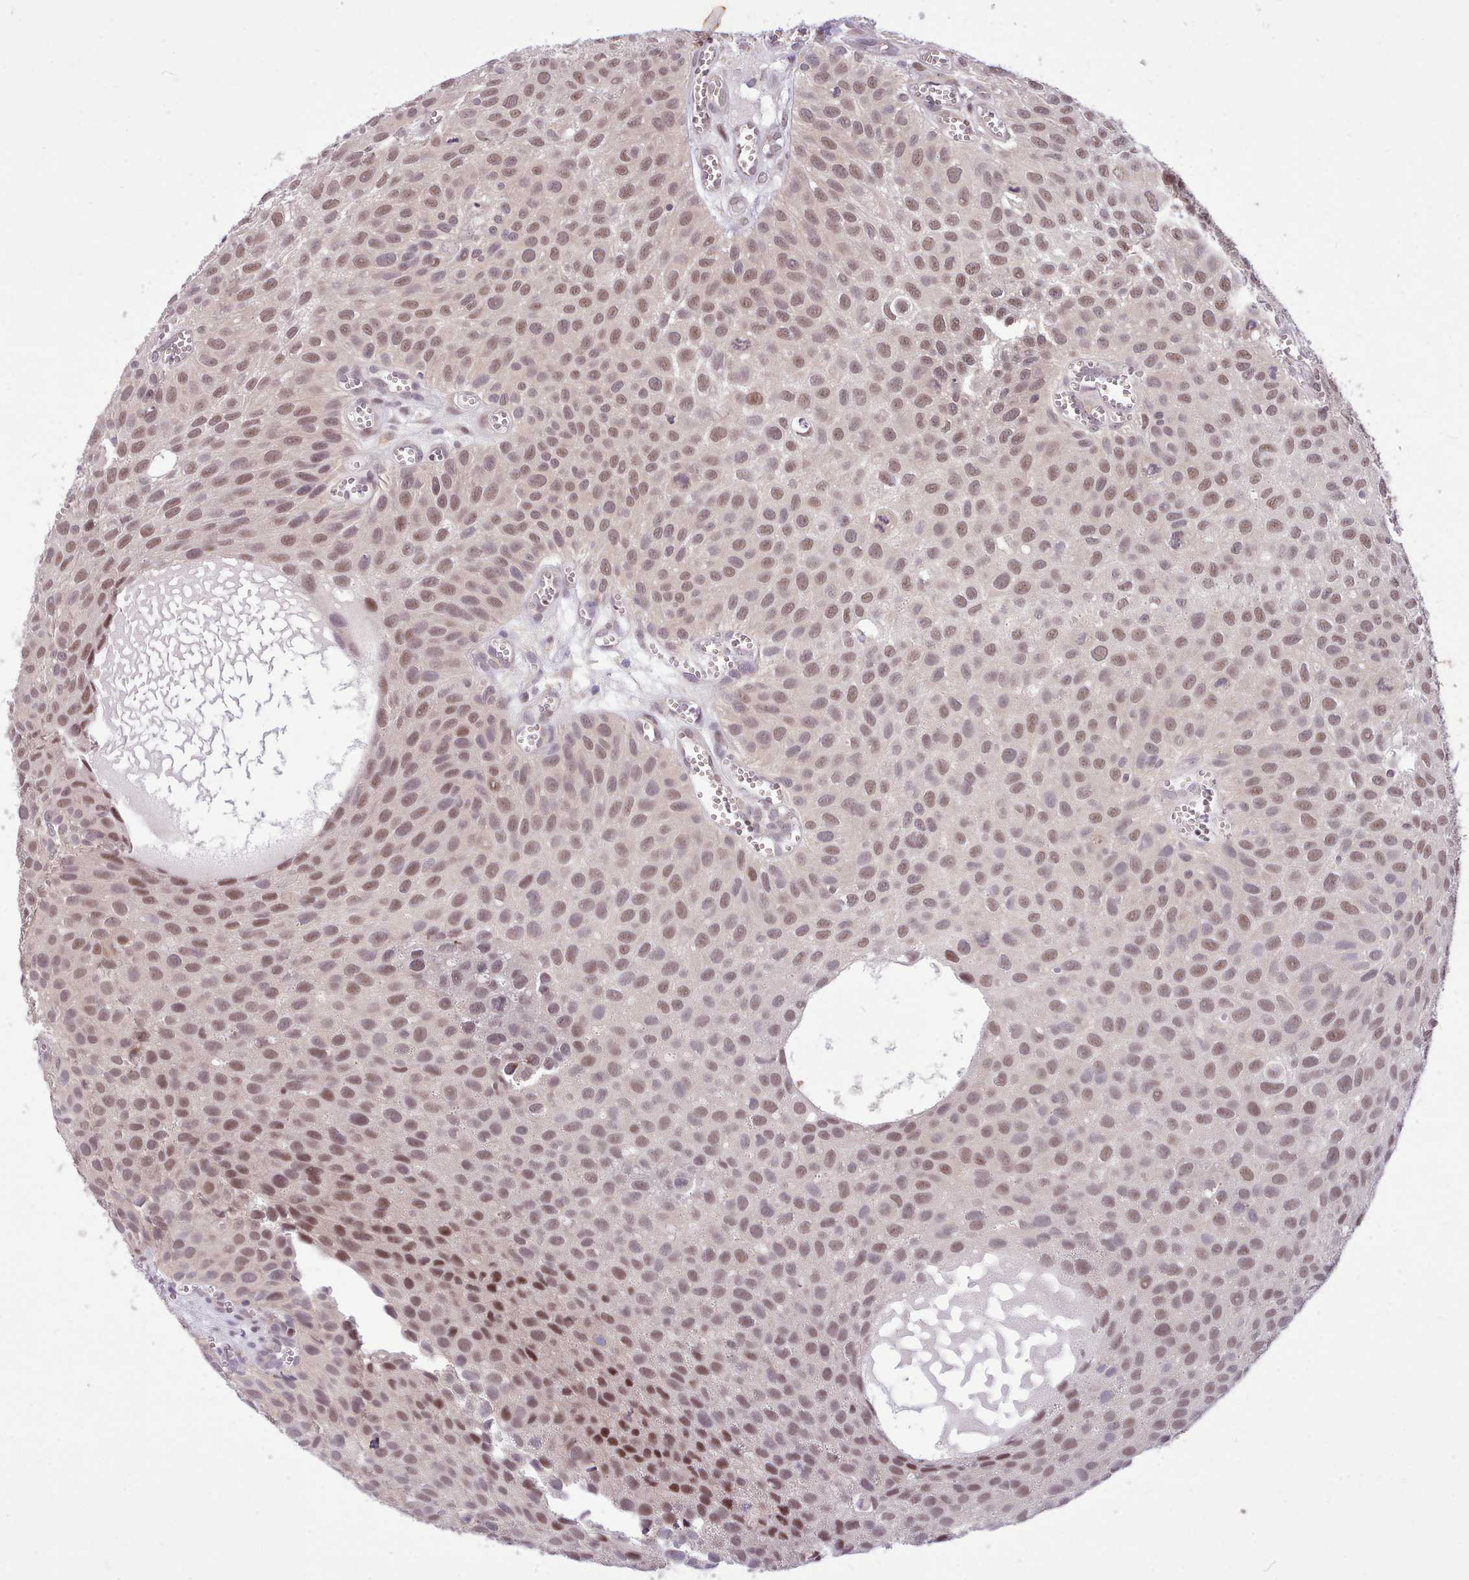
{"staining": {"intensity": "moderate", "quantity": ">75%", "location": "nuclear"}, "tissue": "urothelial cancer", "cell_type": "Tumor cells", "image_type": "cancer", "snomed": [{"axis": "morphology", "description": "Urothelial carcinoma, Low grade"}, {"axis": "topography", "description": "Urinary bladder"}], "caption": "An image of low-grade urothelial carcinoma stained for a protein demonstrates moderate nuclear brown staining in tumor cells.", "gene": "ZNF607", "patient": {"sex": "male", "age": 88}}